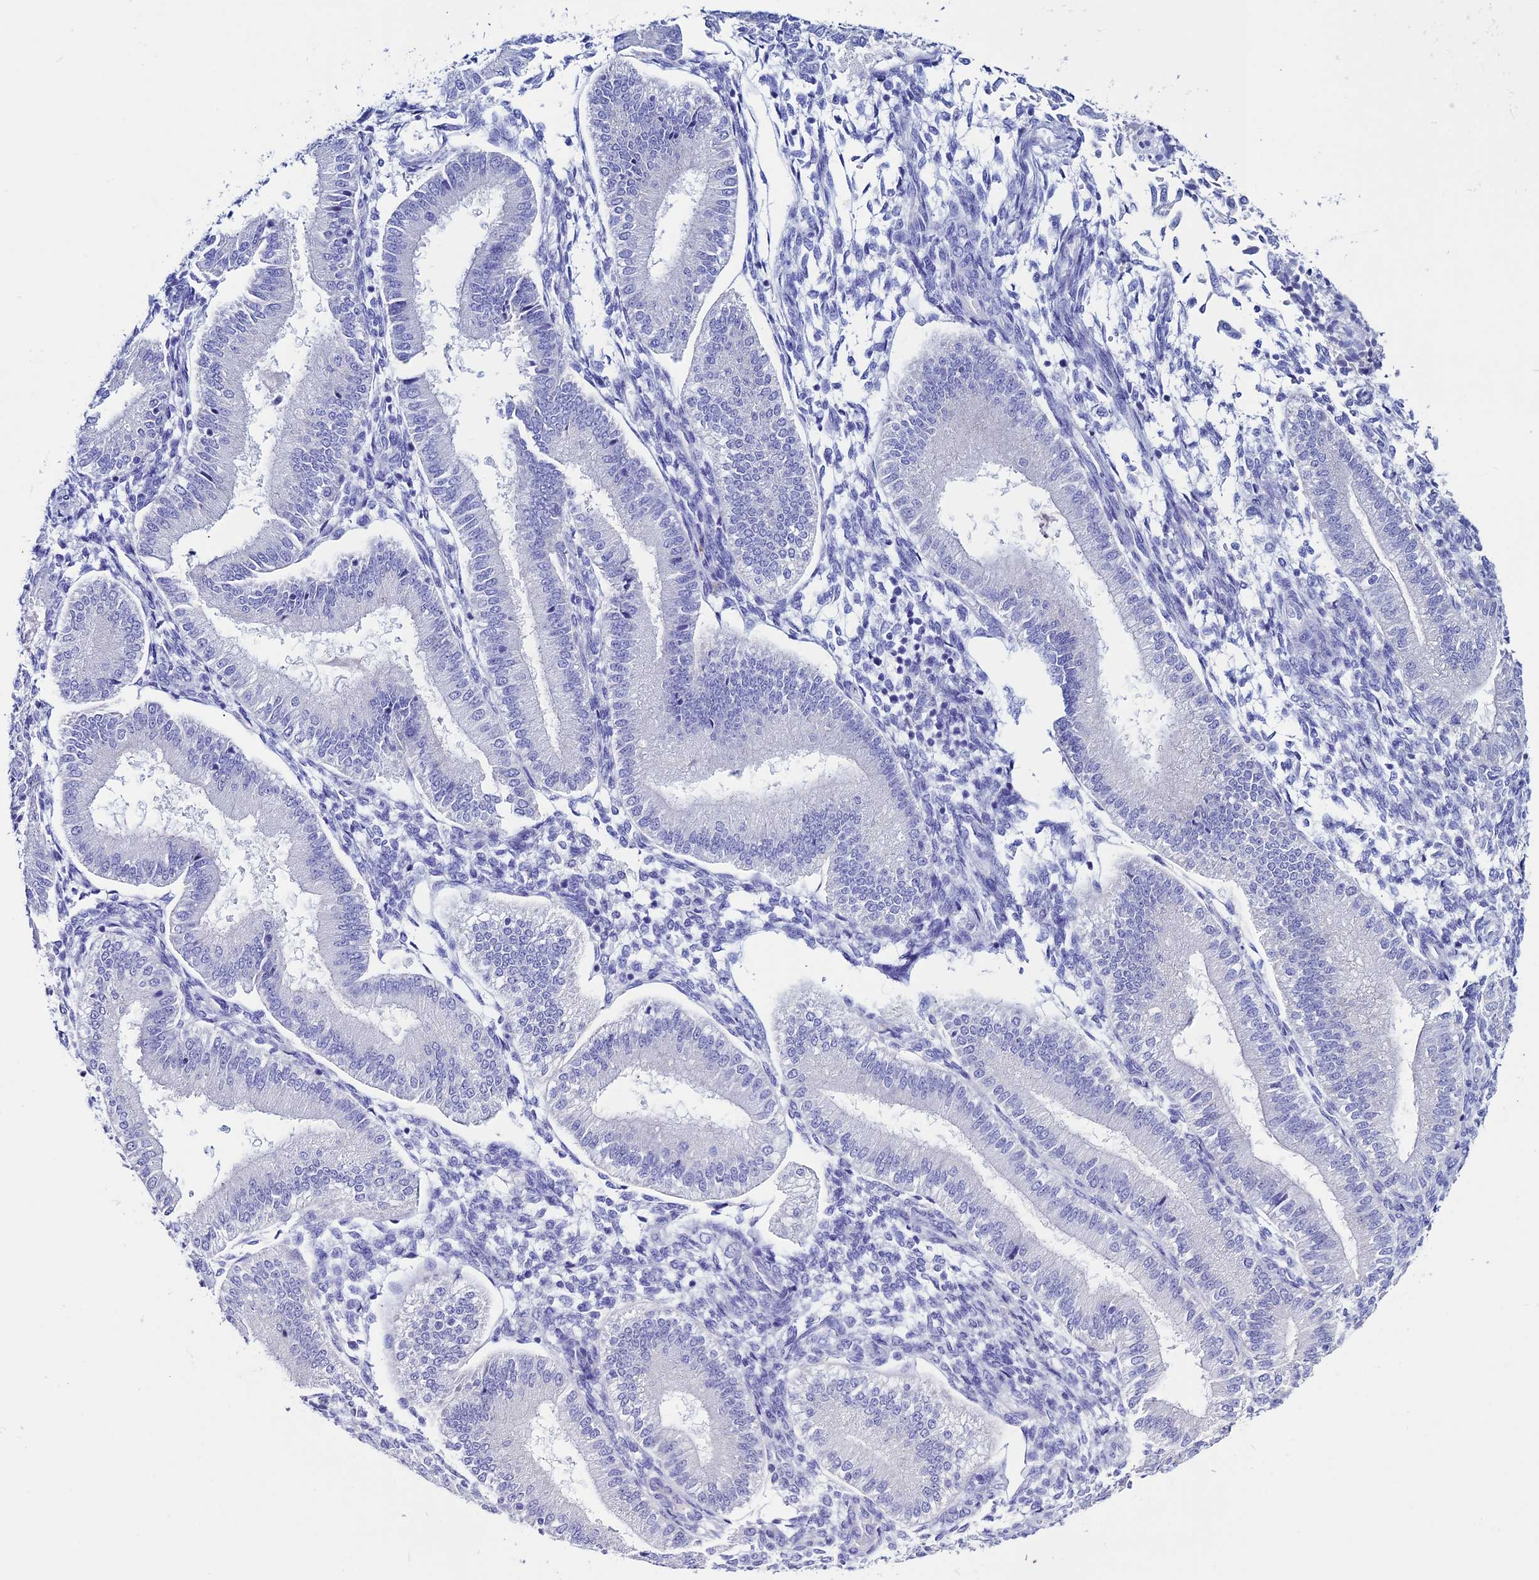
{"staining": {"intensity": "negative", "quantity": "none", "location": "none"}, "tissue": "endometrium", "cell_type": "Cells in endometrial stroma", "image_type": "normal", "snomed": [{"axis": "morphology", "description": "Normal tissue, NOS"}, {"axis": "topography", "description": "Endometrium"}], "caption": "This is an immunohistochemistry micrograph of benign endometrium. There is no expression in cells in endometrial stroma.", "gene": "CLEC2L", "patient": {"sex": "female", "age": 39}}